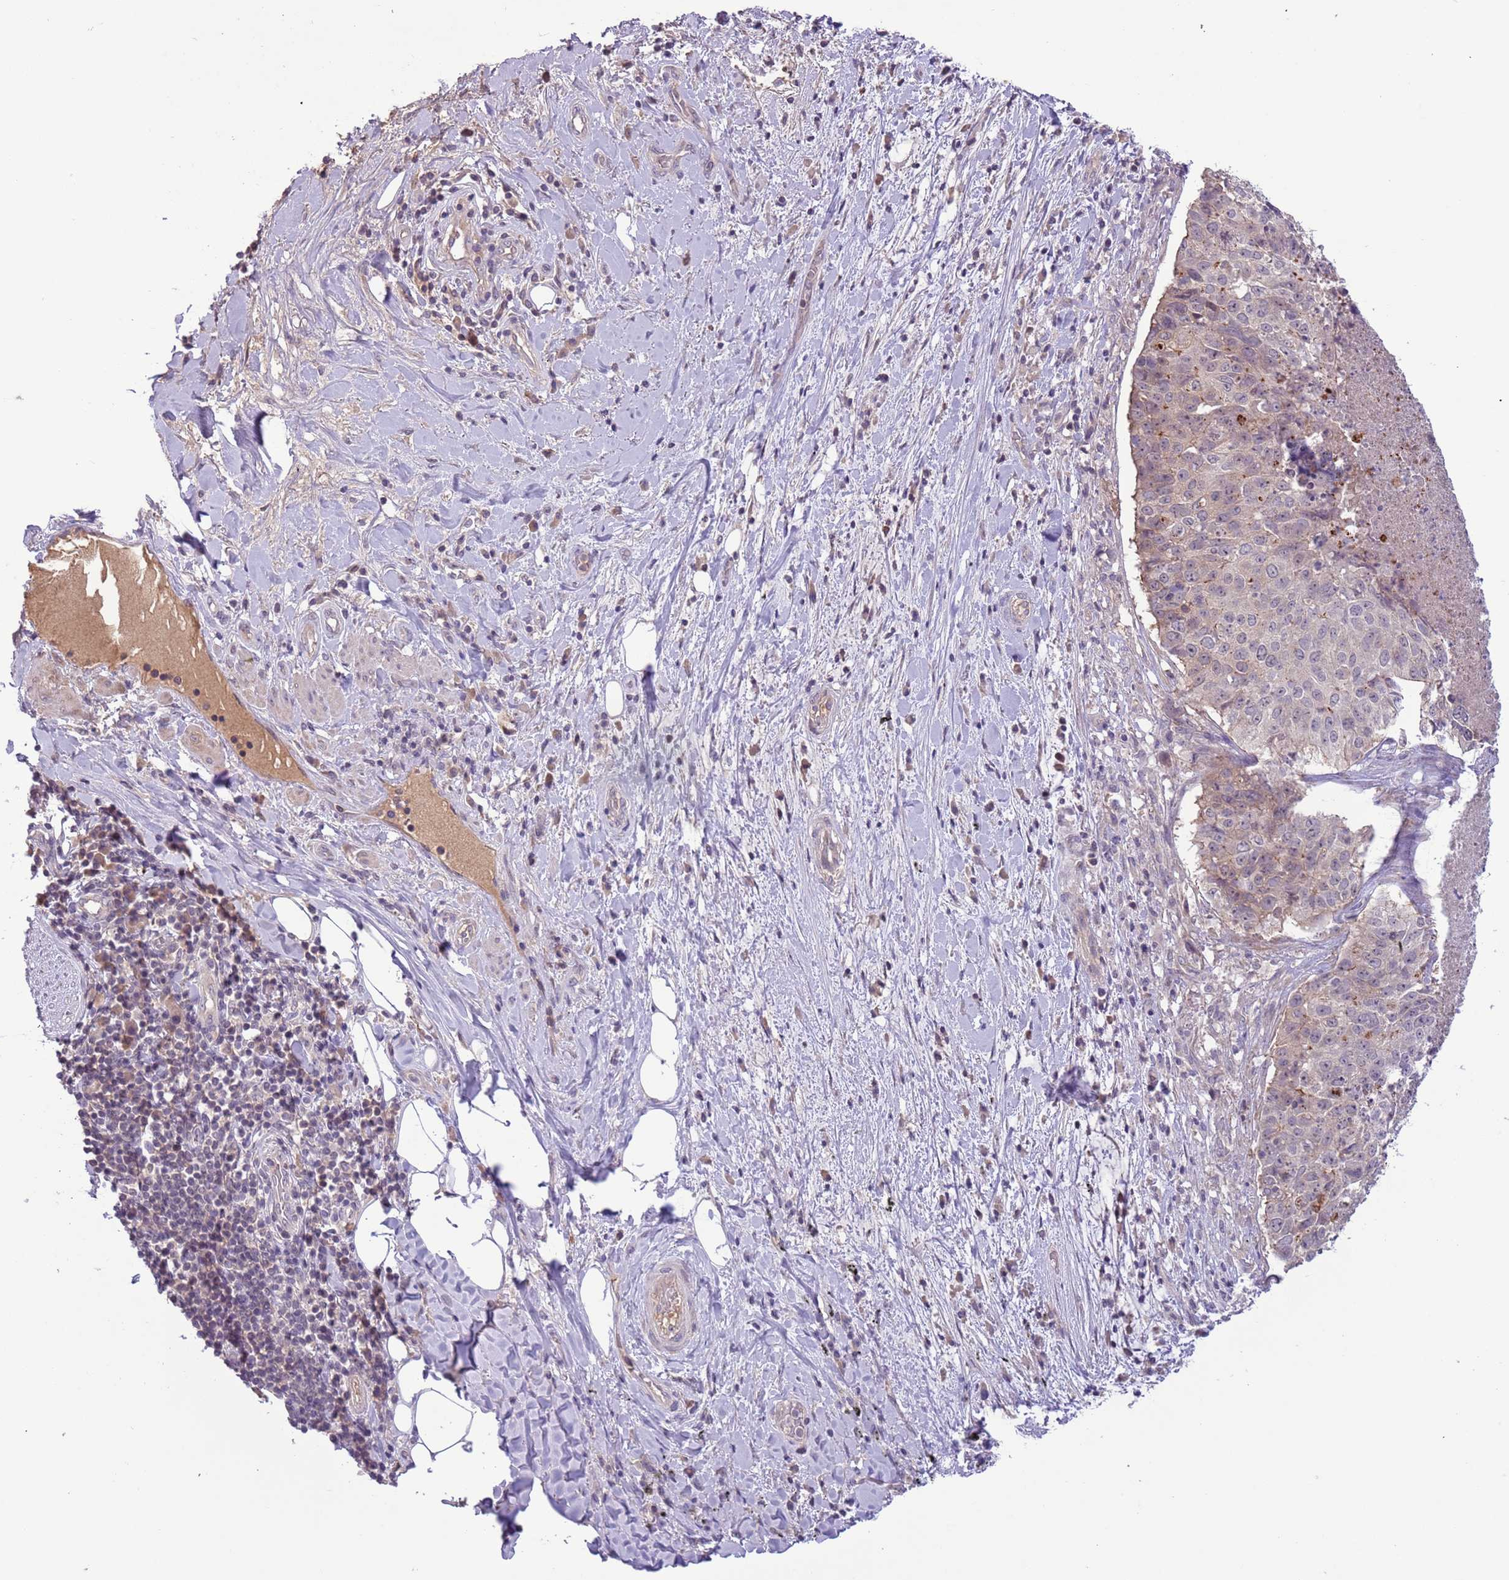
{"staining": {"intensity": "negative", "quantity": "none", "location": "none"}, "tissue": "adipose tissue", "cell_type": "Adipocytes", "image_type": "normal", "snomed": [{"axis": "morphology", "description": "Normal tissue, NOS"}, {"axis": "morphology", "description": "Squamous cell carcinoma, NOS"}, {"axis": "topography", "description": "Bronchus"}, {"axis": "topography", "description": "Lung"}], "caption": "Adipocytes show no significant protein expression in normal adipose tissue. Nuclei are stained in blue.", "gene": "SHROOM3", "patient": {"sex": "male", "age": 64}}